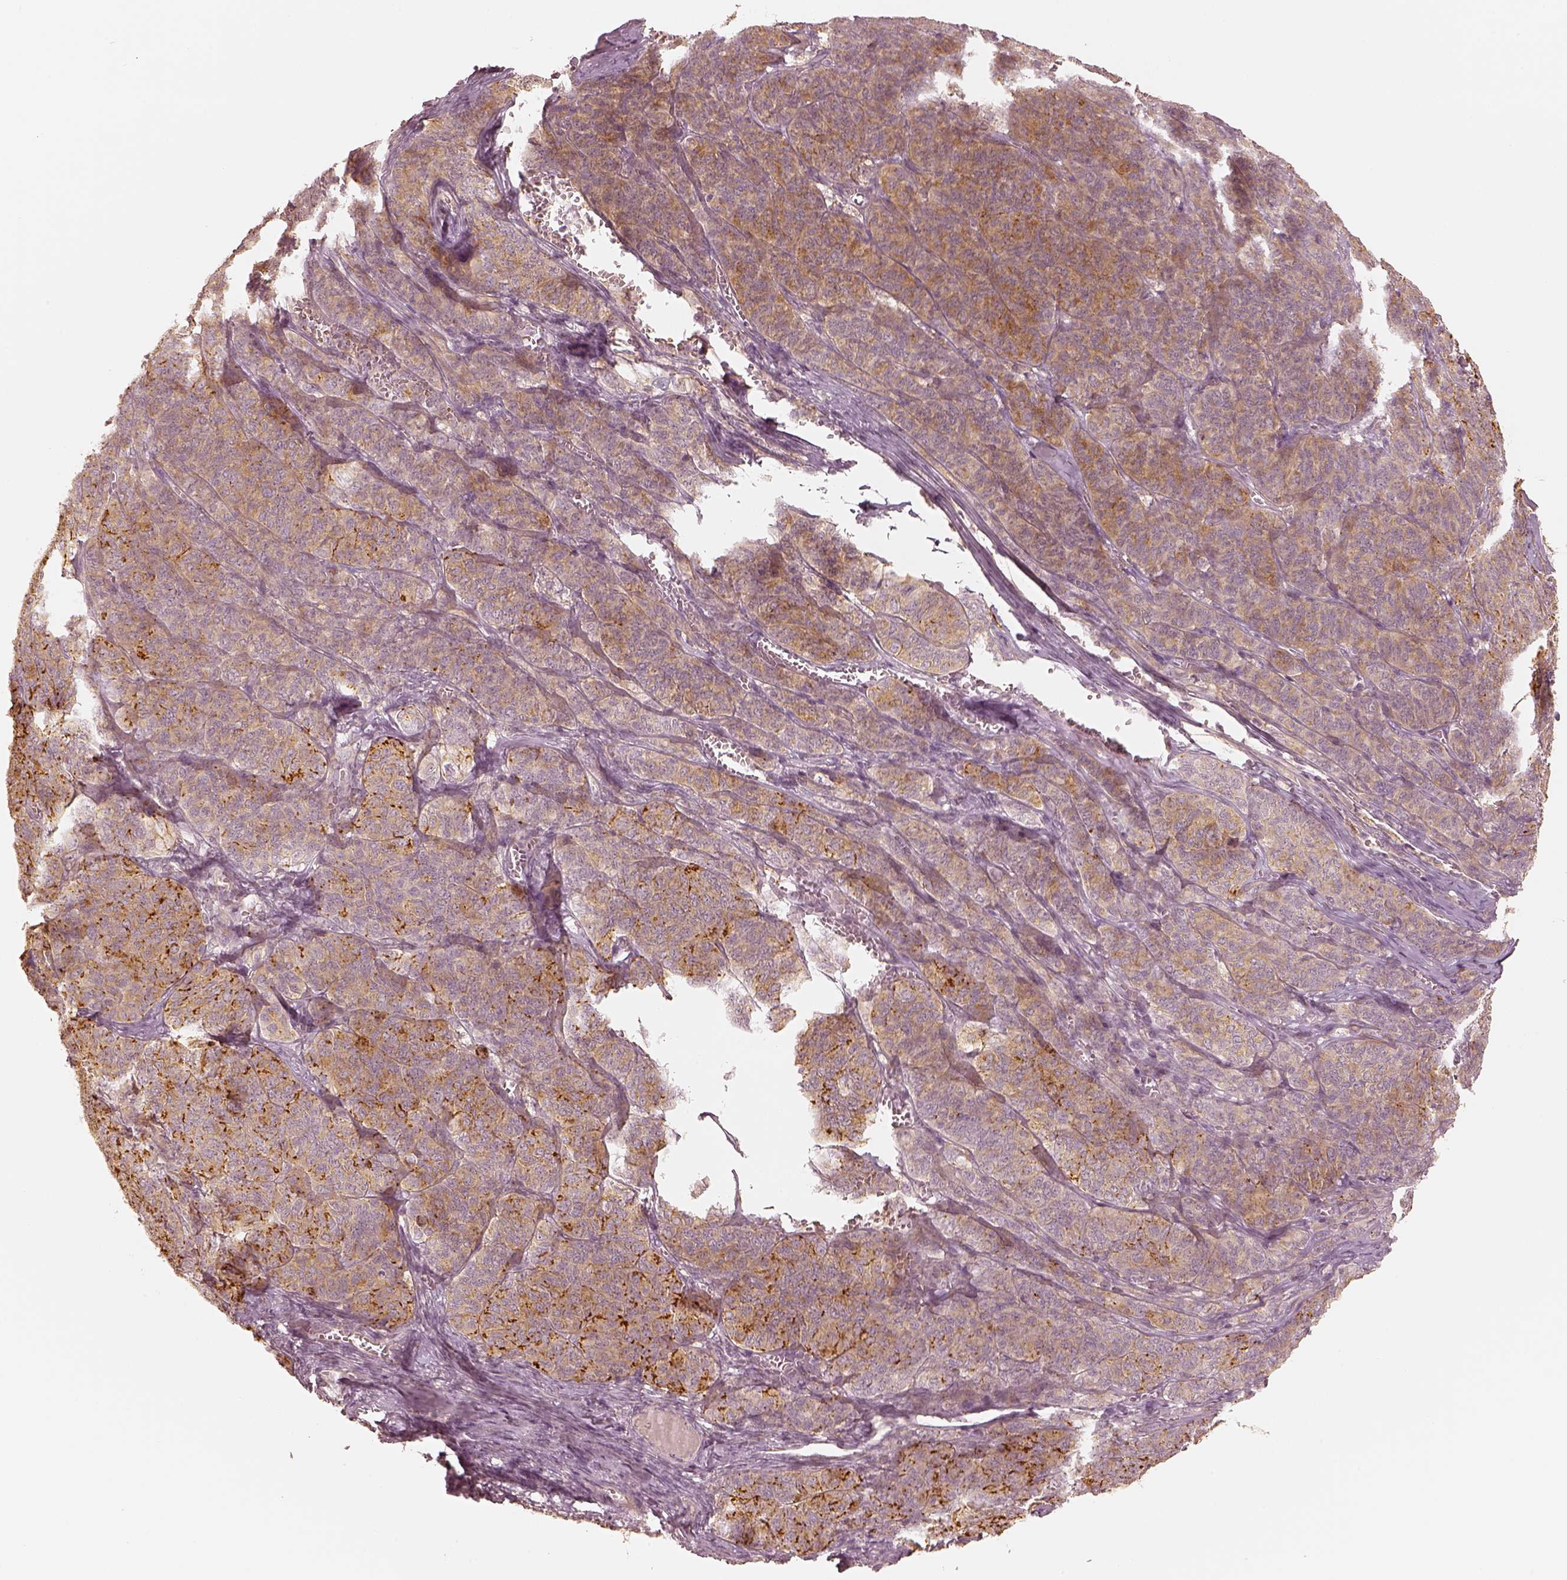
{"staining": {"intensity": "strong", "quantity": ">75%", "location": "cytoplasmic/membranous"}, "tissue": "ovarian cancer", "cell_type": "Tumor cells", "image_type": "cancer", "snomed": [{"axis": "morphology", "description": "Carcinoma, endometroid"}, {"axis": "topography", "description": "Ovary"}], "caption": "Ovarian cancer (endometroid carcinoma) stained with a protein marker reveals strong staining in tumor cells.", "gene": "GORASP2", "patient": {"sex": "female", "age": 80}}